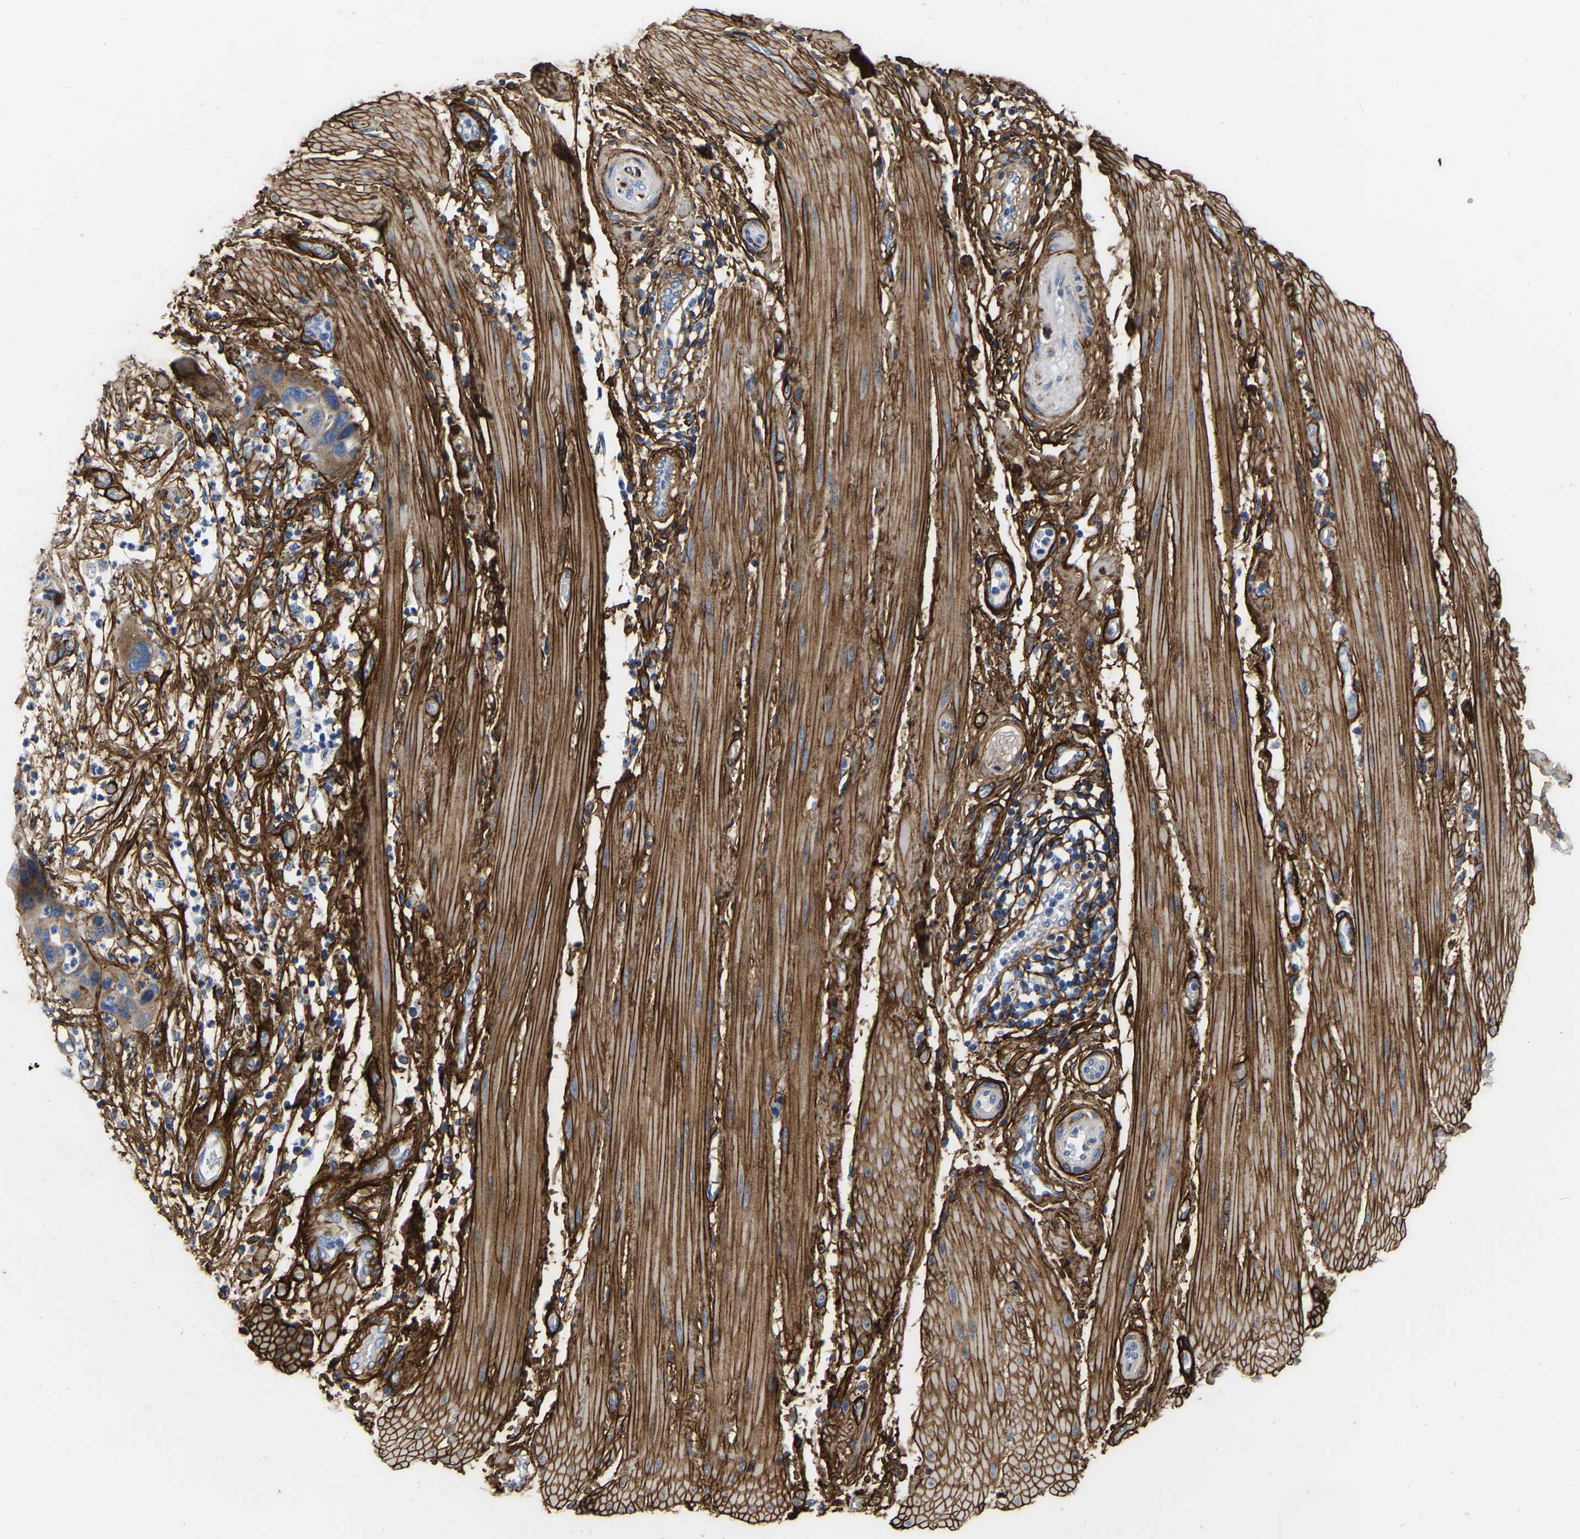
{"staining": {"intensity": "negative", "quantity": "none", "location": "none"}, "tissue": "pancreatic cancer", "cell_type": "Tumor cells", "image_type": "cancer", "snomed": [{"axis": "morphology", "description": "Adenocarcinoma, NOS"}, {"axis": "topography", "description": "Pancreas"}], "caption": "High magnification brightfield microscopy of pancreatic cancer (adenocarcinoma) stained with DAB (3,3'-diaminobenzidine) (brown) and counterstained with hematoxylin (blue): tumor cells show no significant staining. (DAB immunohistochemistry visualized using brightfield microscopy, high magnification).", "gene": "COL6A1", "patient": {"sex": "female", "age": 71}}